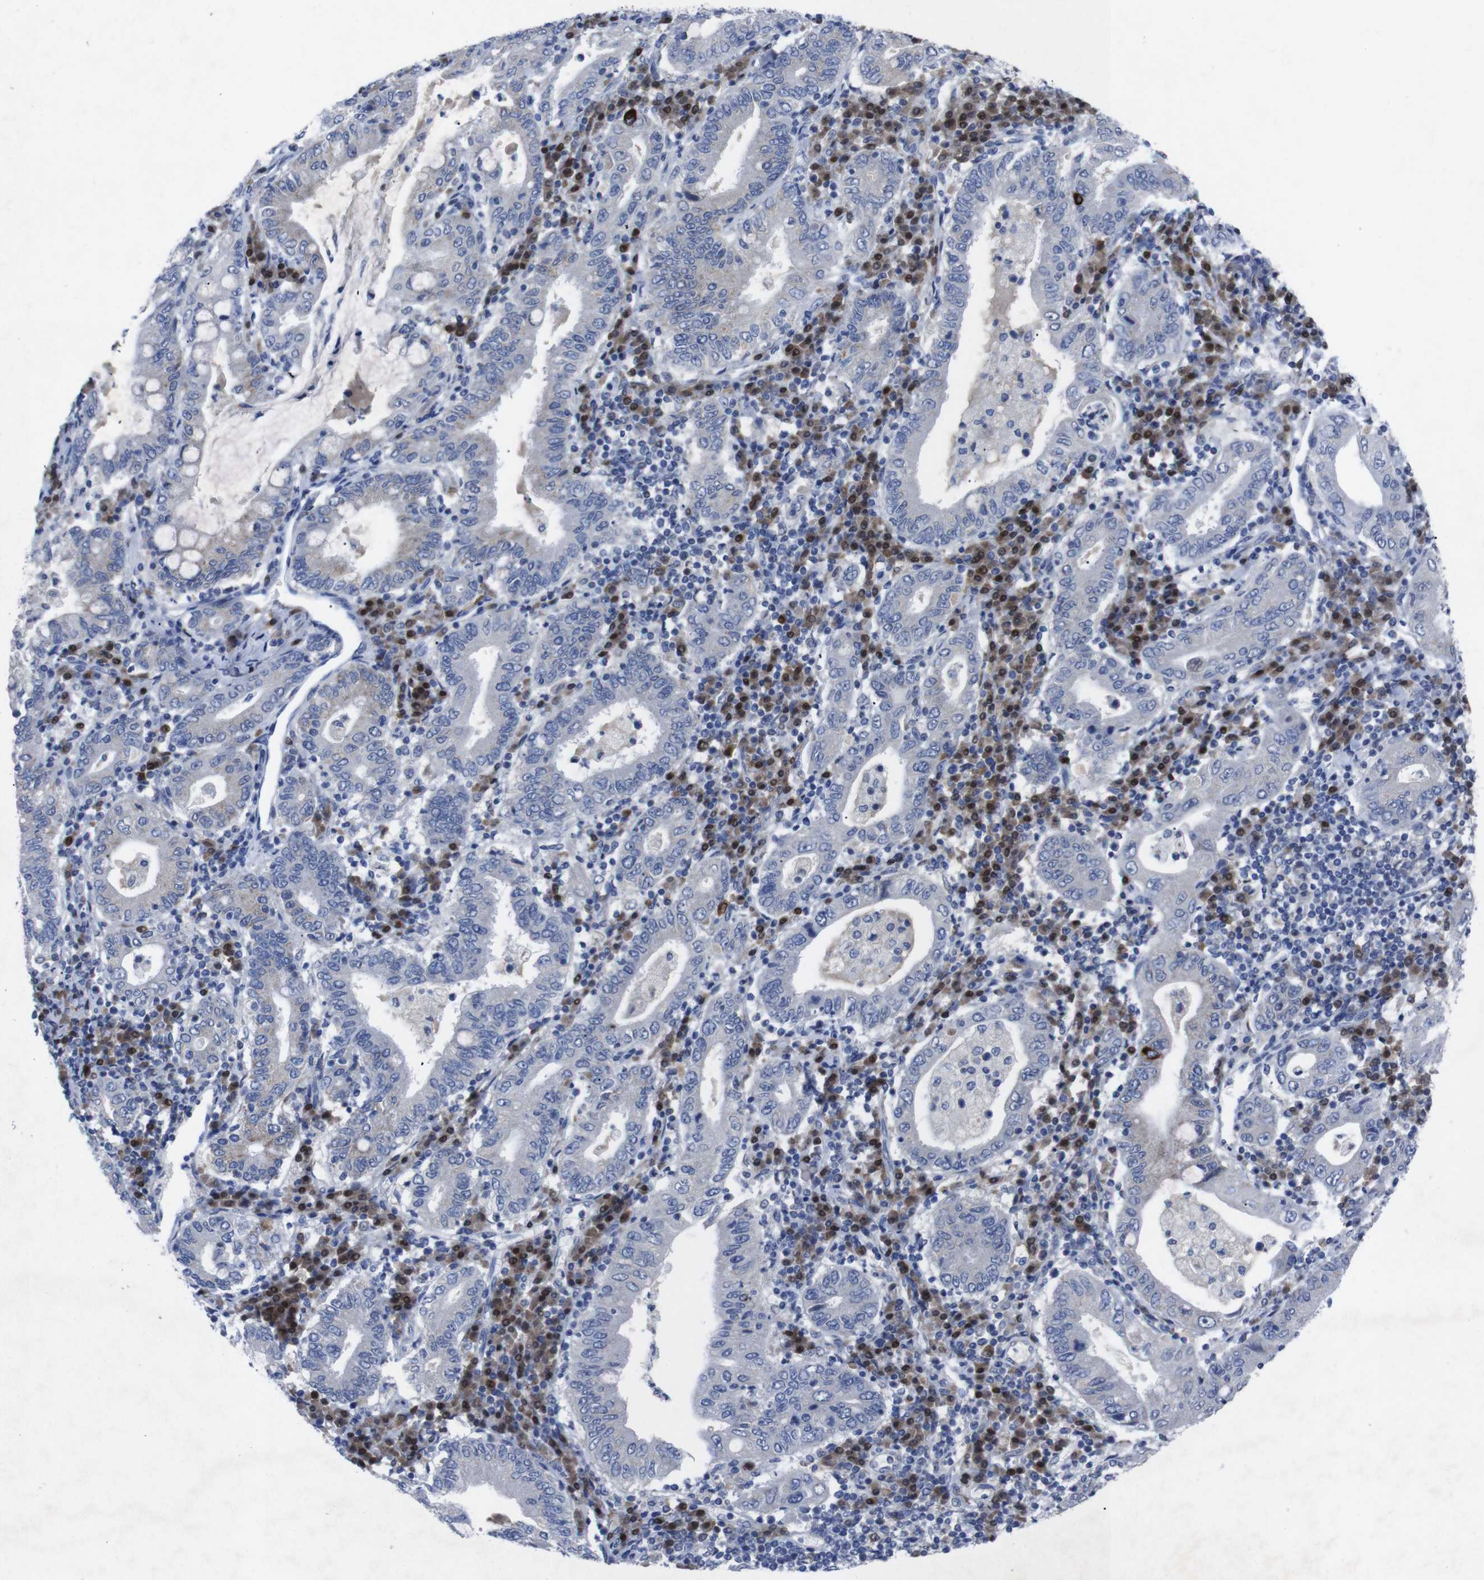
{"staining": {"intensity": "negative", "quantity": "none", "location": "none"}, "tissue": "stomach cancer", "cell_type": "Tumor cells", "image_type": "cancer", "snomed": [{"axis": "morphology", "description": "Normal tissue, NOS"}, {"axis": "morphology", "description": "Adenocarcinoma, NOS"}, {"axis": "topography", "description": "Esophagus"}, {"axis": "topography", "description": "Stomach, upper"}, {"axis": "topography", "description": "Peripheral nerve tissue"}], "caption": "An immunohistochemistry histopathology image of adenocarcinoma (stomach) is shown. There is no staining in tumor cells of adenocarcinoma (stomach).", "gene": "IRF4", "patient": {"sex": "male", "age": 62}}